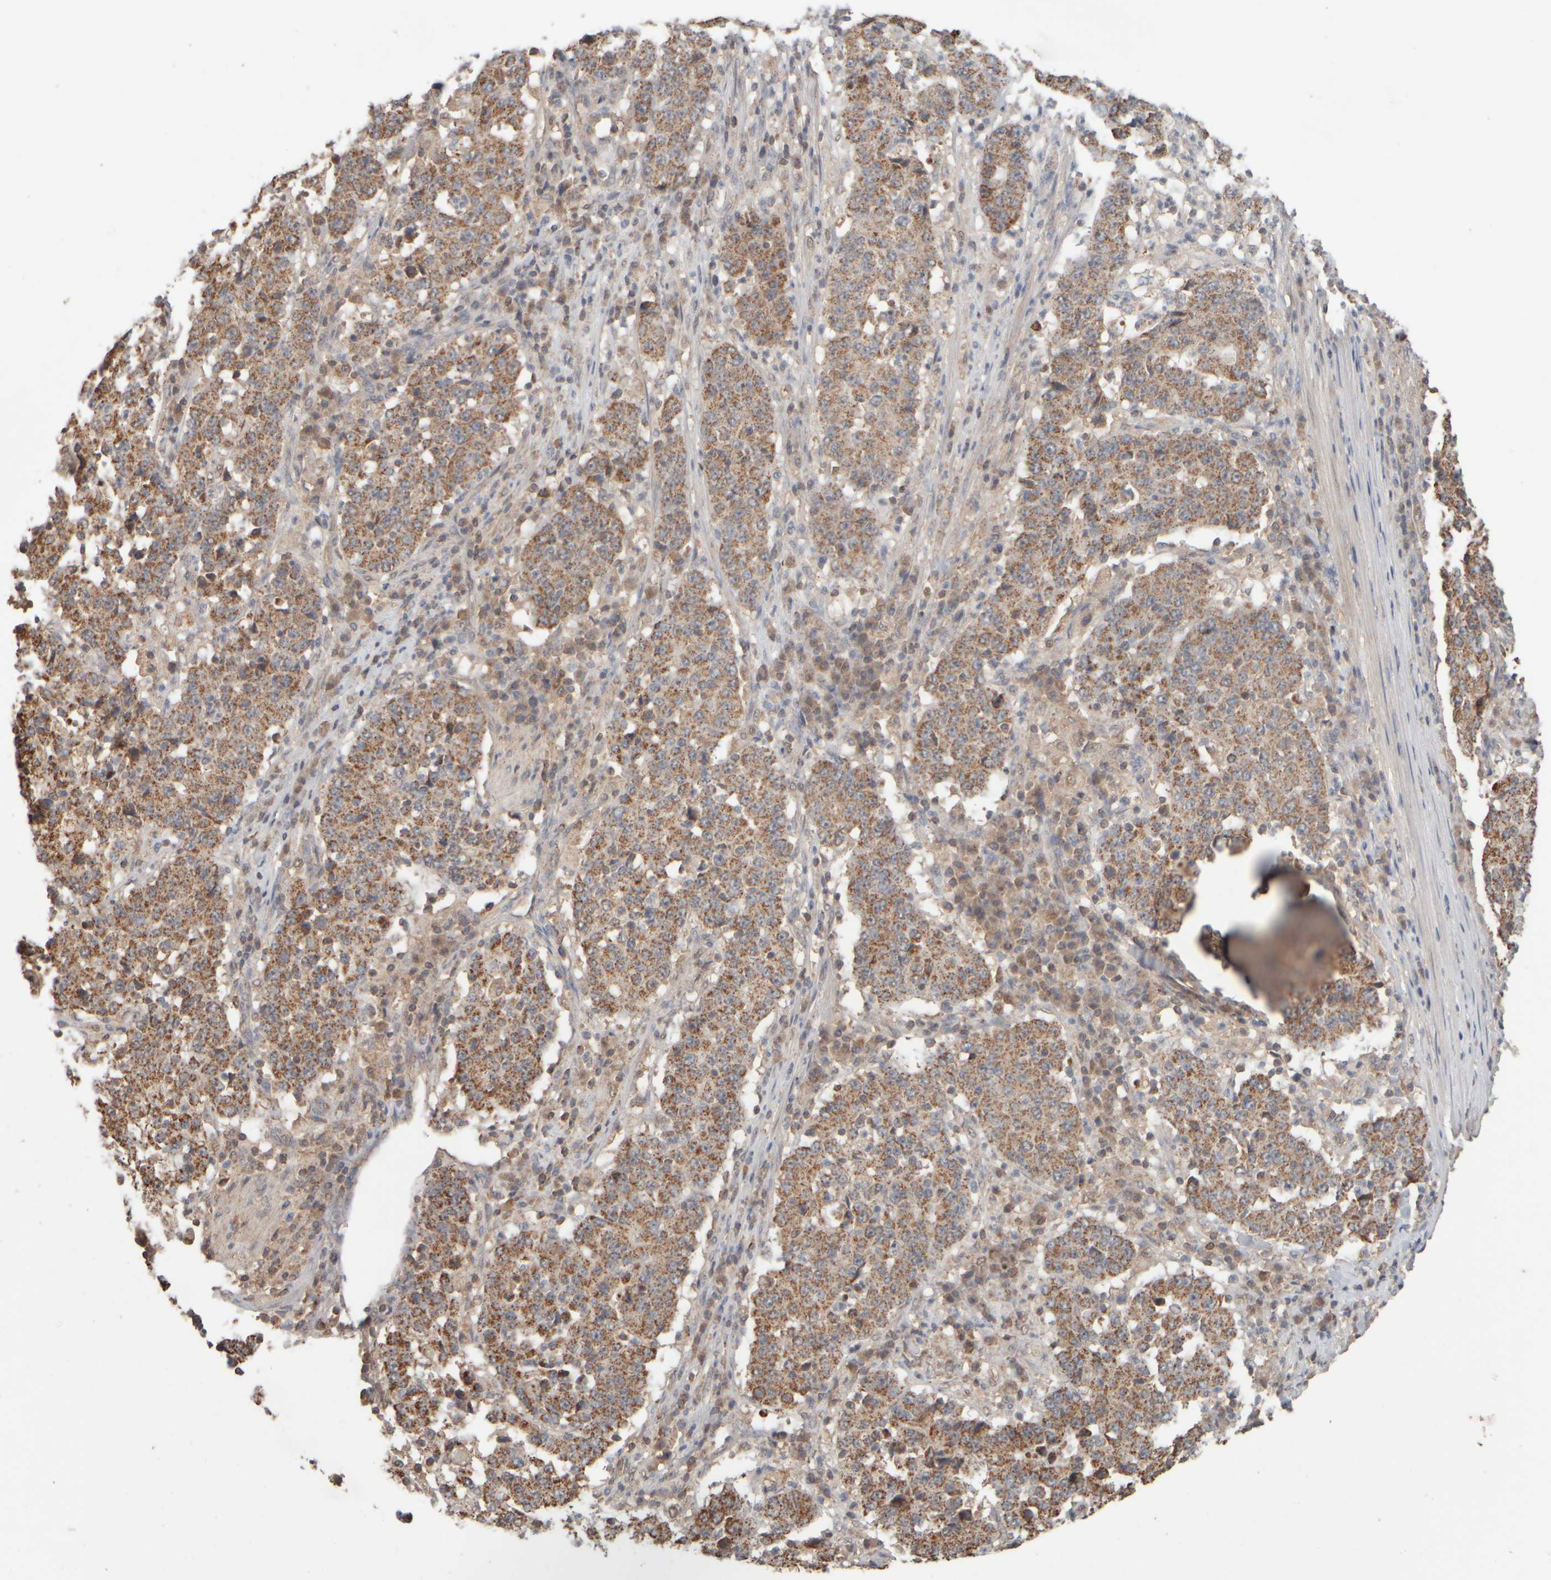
{"staining": {"intensity": "strong", "quantity": ">75%", "location": "cytoplasmic/membranous"}, "tissue": "stomach cancer", "cell_type": "Tumor cells", "image_type": "cancer", "snomed": [{"axis": "morphology", "description": "Adenocarcinoma, NOS"}, {"axis": "topography", "description": "Stomach"}], "caption": "Immunohistochemistry (IHC) micrograph of neoplastic tissue: human stomach cancer (adenocarcinoma) stained using immunohistochemistry exhibits high levels of strong protein expression localized specifically in the cytoplasmic/membranous of tumor cells, appearing as a cytoplasmic/membranous brown color.", "gene": "EIF2B3", "patient": {"sex": "male", "age": 59}}